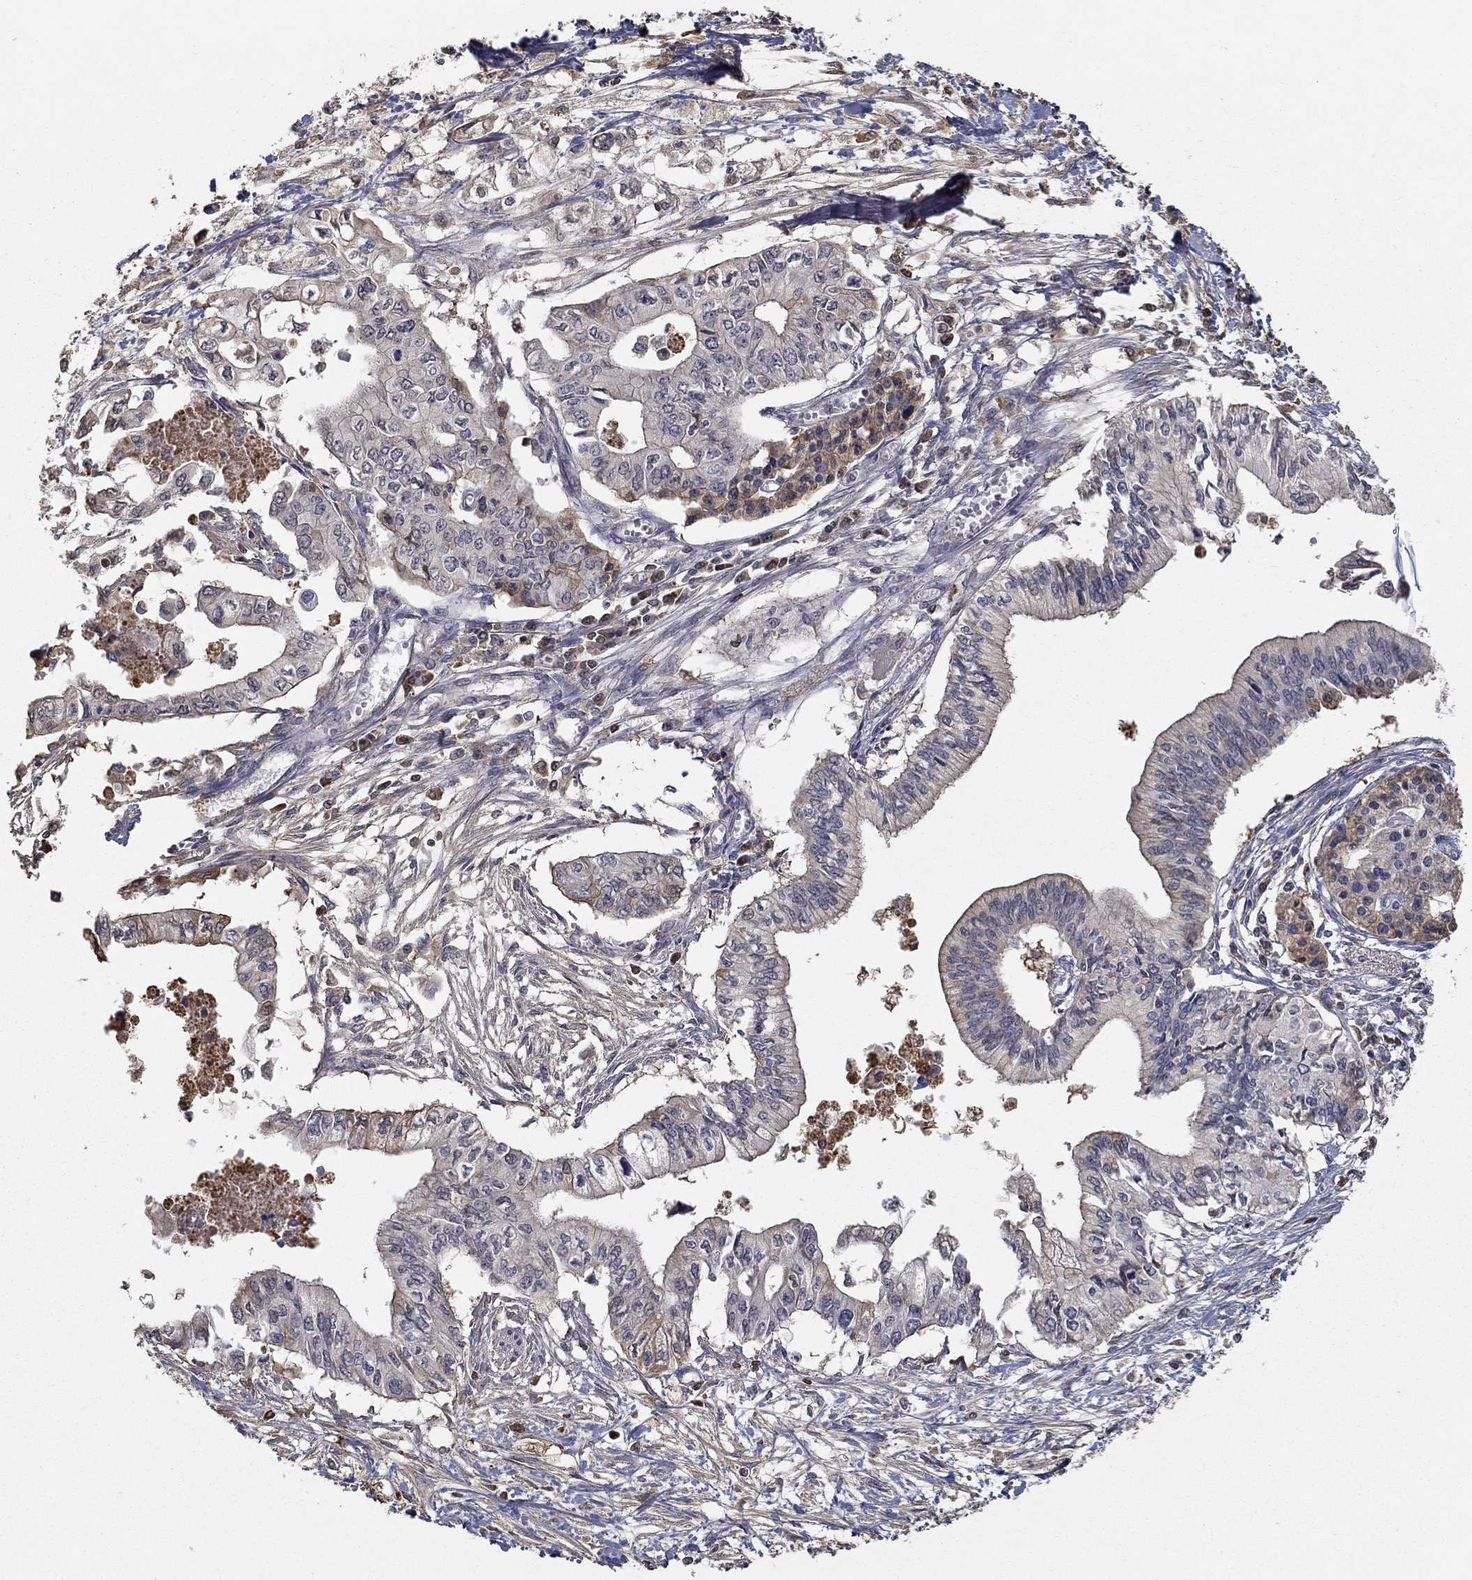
{"staining": {"intensity": "negative", "quantity": "none", "location": "none"}, "tissue": "pancreatic cancer", "cell_type": "Tumor cells", "image_type": "cancer", "snomed": [{"axis": "morphology", "description": "Adenocarcinoma, NOS"}, {"axis": "topography", "description": "Pancreas"}], "caption": "Pancreatic adenocarcinoma stained for a protein using immunohistochemistry (IHC) demonstrates no positivity tumor cells.", "gene": "IL10", "patient": {"sex": "female", "age": 61}}